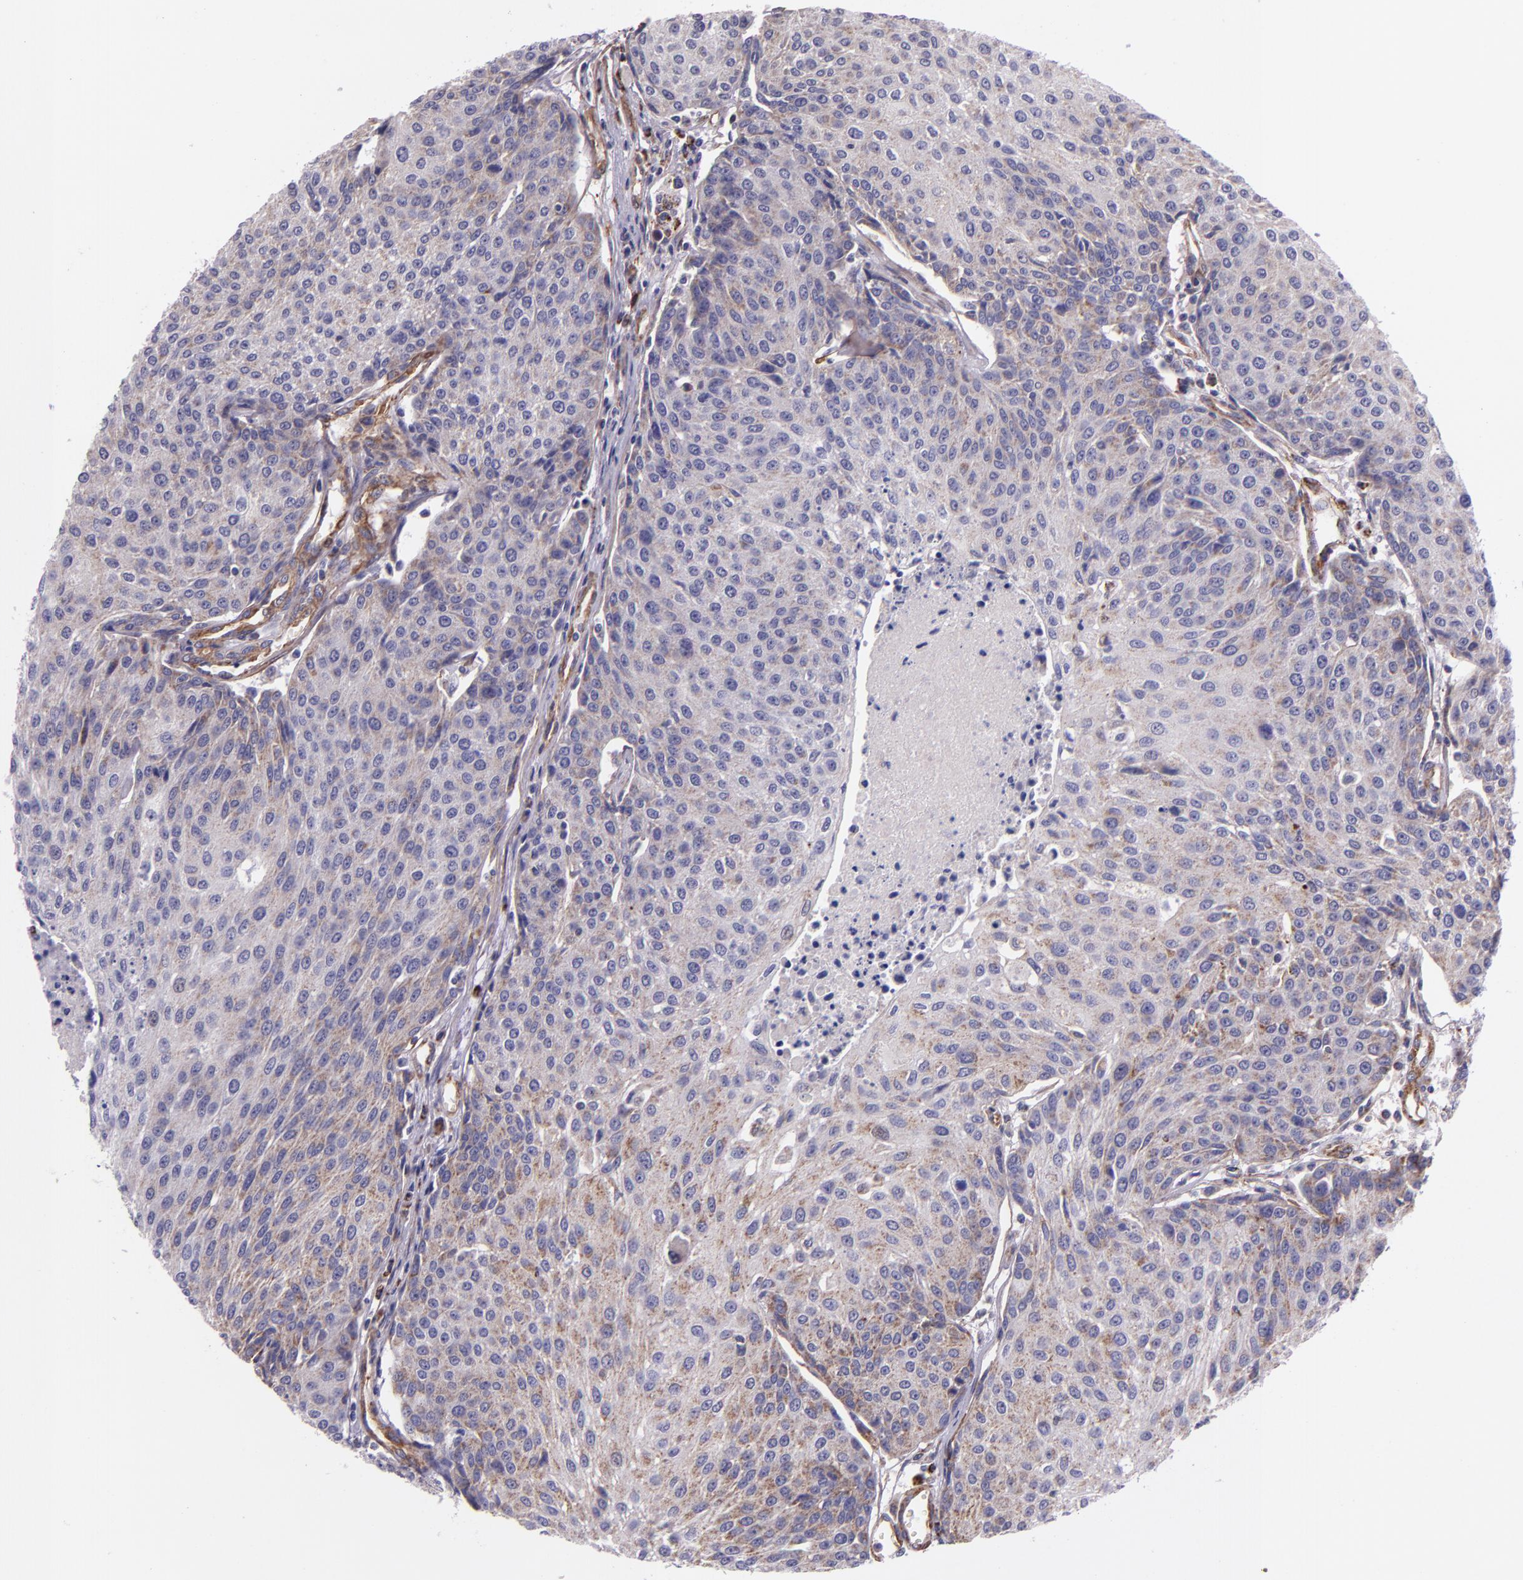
{"staining": {"intensity": "weak", "quantity": "<25%", "location": "cytoplasmic/membranous"}, "tissue": "urothelial cancer", "cell_type": "Tumor cells", "image_type": "cancer", "snomed": [{"axis": "morphology", "description": "Urothelial carcinoma, High grade"}, {"axis": "topography", "description": "Urinary bladder"}], "caption": "High-grade urothelial carcinoma stained for a protein using immunohistochemistry (IHC) exhibits no expression tumor cells.", "gene": "IDH3G", "patient": {"sex": "female", "age": 85}}